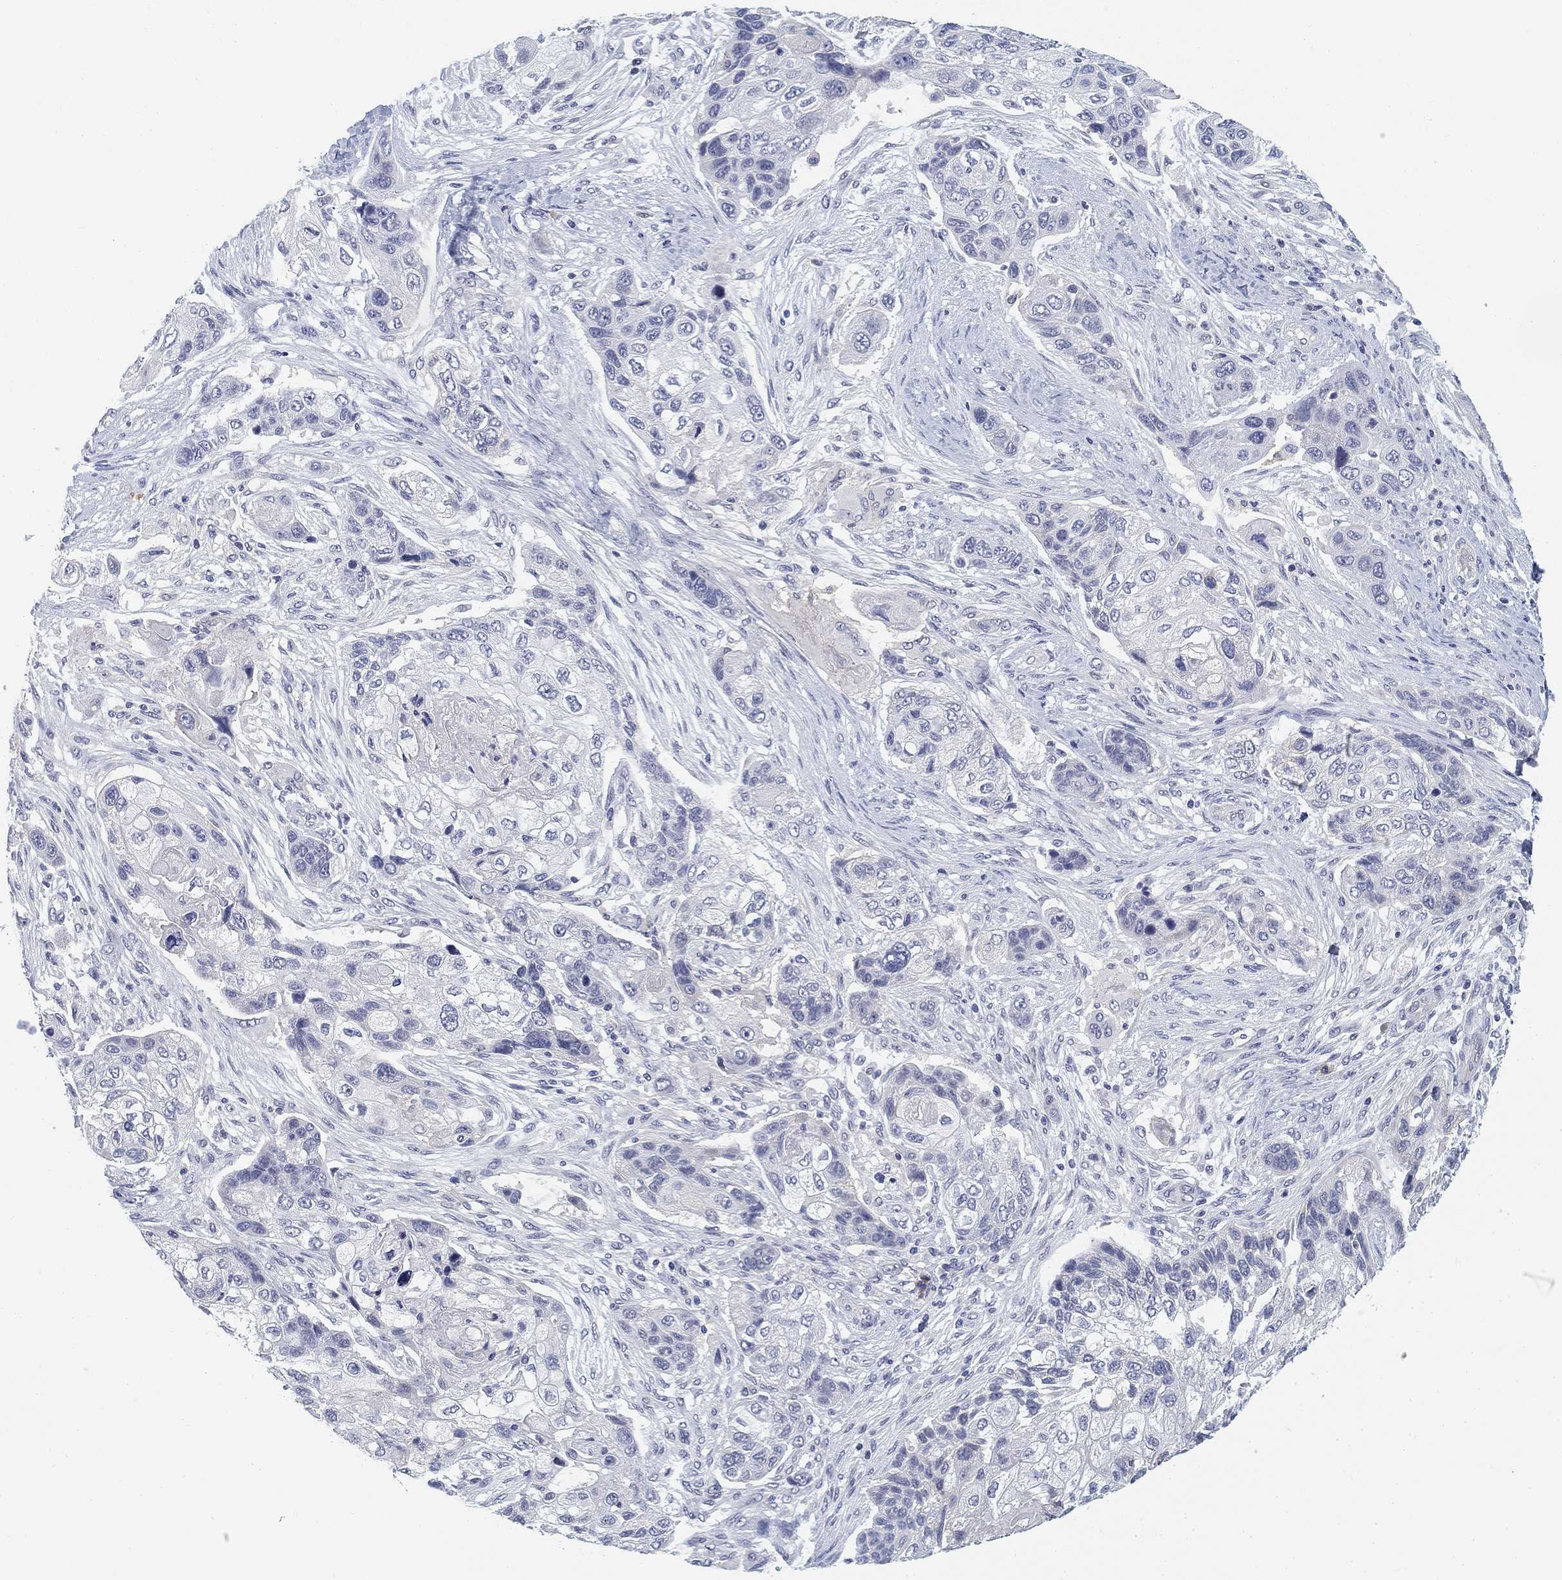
{"staining": {"intensity": "negative", "quantity": "none", "location": "none"}, "tissue": "lung cancer", "cell_type": "Tumor cells", "image_type": "cancer", "snomed": [{"axis": "morphology", "description": "Squamous cell carcinoma, NOS"}, {"axis": "topography", "description": "Lung"}], "caption": "A micrograph of human squamous cell carcinoma (lung) is negative for staining in tumor cells. The staining is performed using DAB (3,3'-diaminobenzidine) brown chromogen with nuclei counter-stained in using hematoxylin.", "gene": "SLC2A5", "patient": {"sex": "male", "age": 69}}